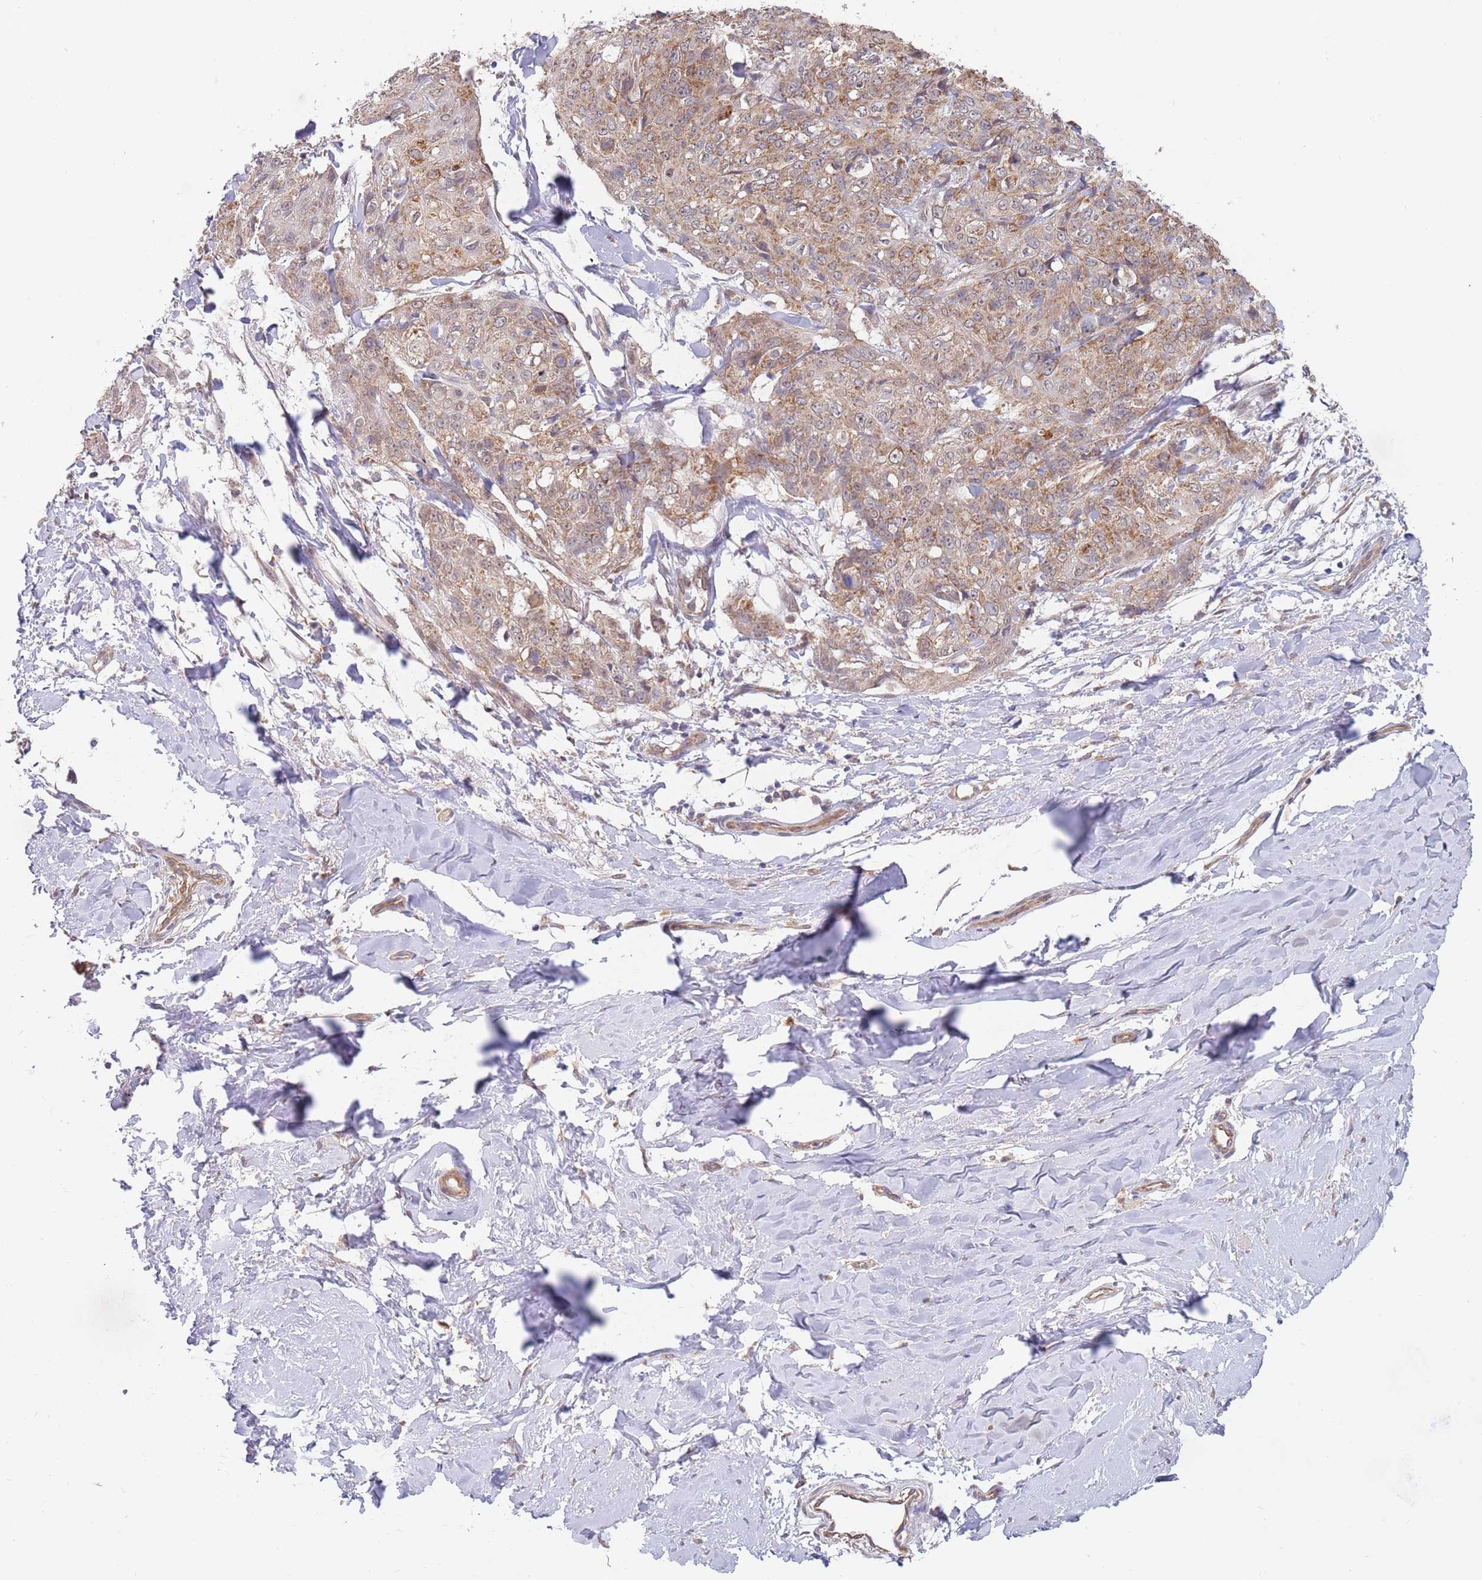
{"staining": {"intensity": "moderate", "quantity": ">75%", "location": "cytoplasmic/membranous"}, "tissue": "skin cancer", "cell_type": "Tumor cells", "image_type": "cancer", "snomed": [{"axis": "morphology", "description": "Squamous cell carcinoma, NOS"}, {"axis": "topography", "description": "Skin"}, {"axis": "topography", "description": "Vulva"}], "caption": "Tumor cells display medium levels of moderate cytoplasmic/membranous expression in approximately >75% of cells in skin squamous cell carcinoma.", "gene": "UQCC3", "patient": {"sex": "female", "age": 85}}